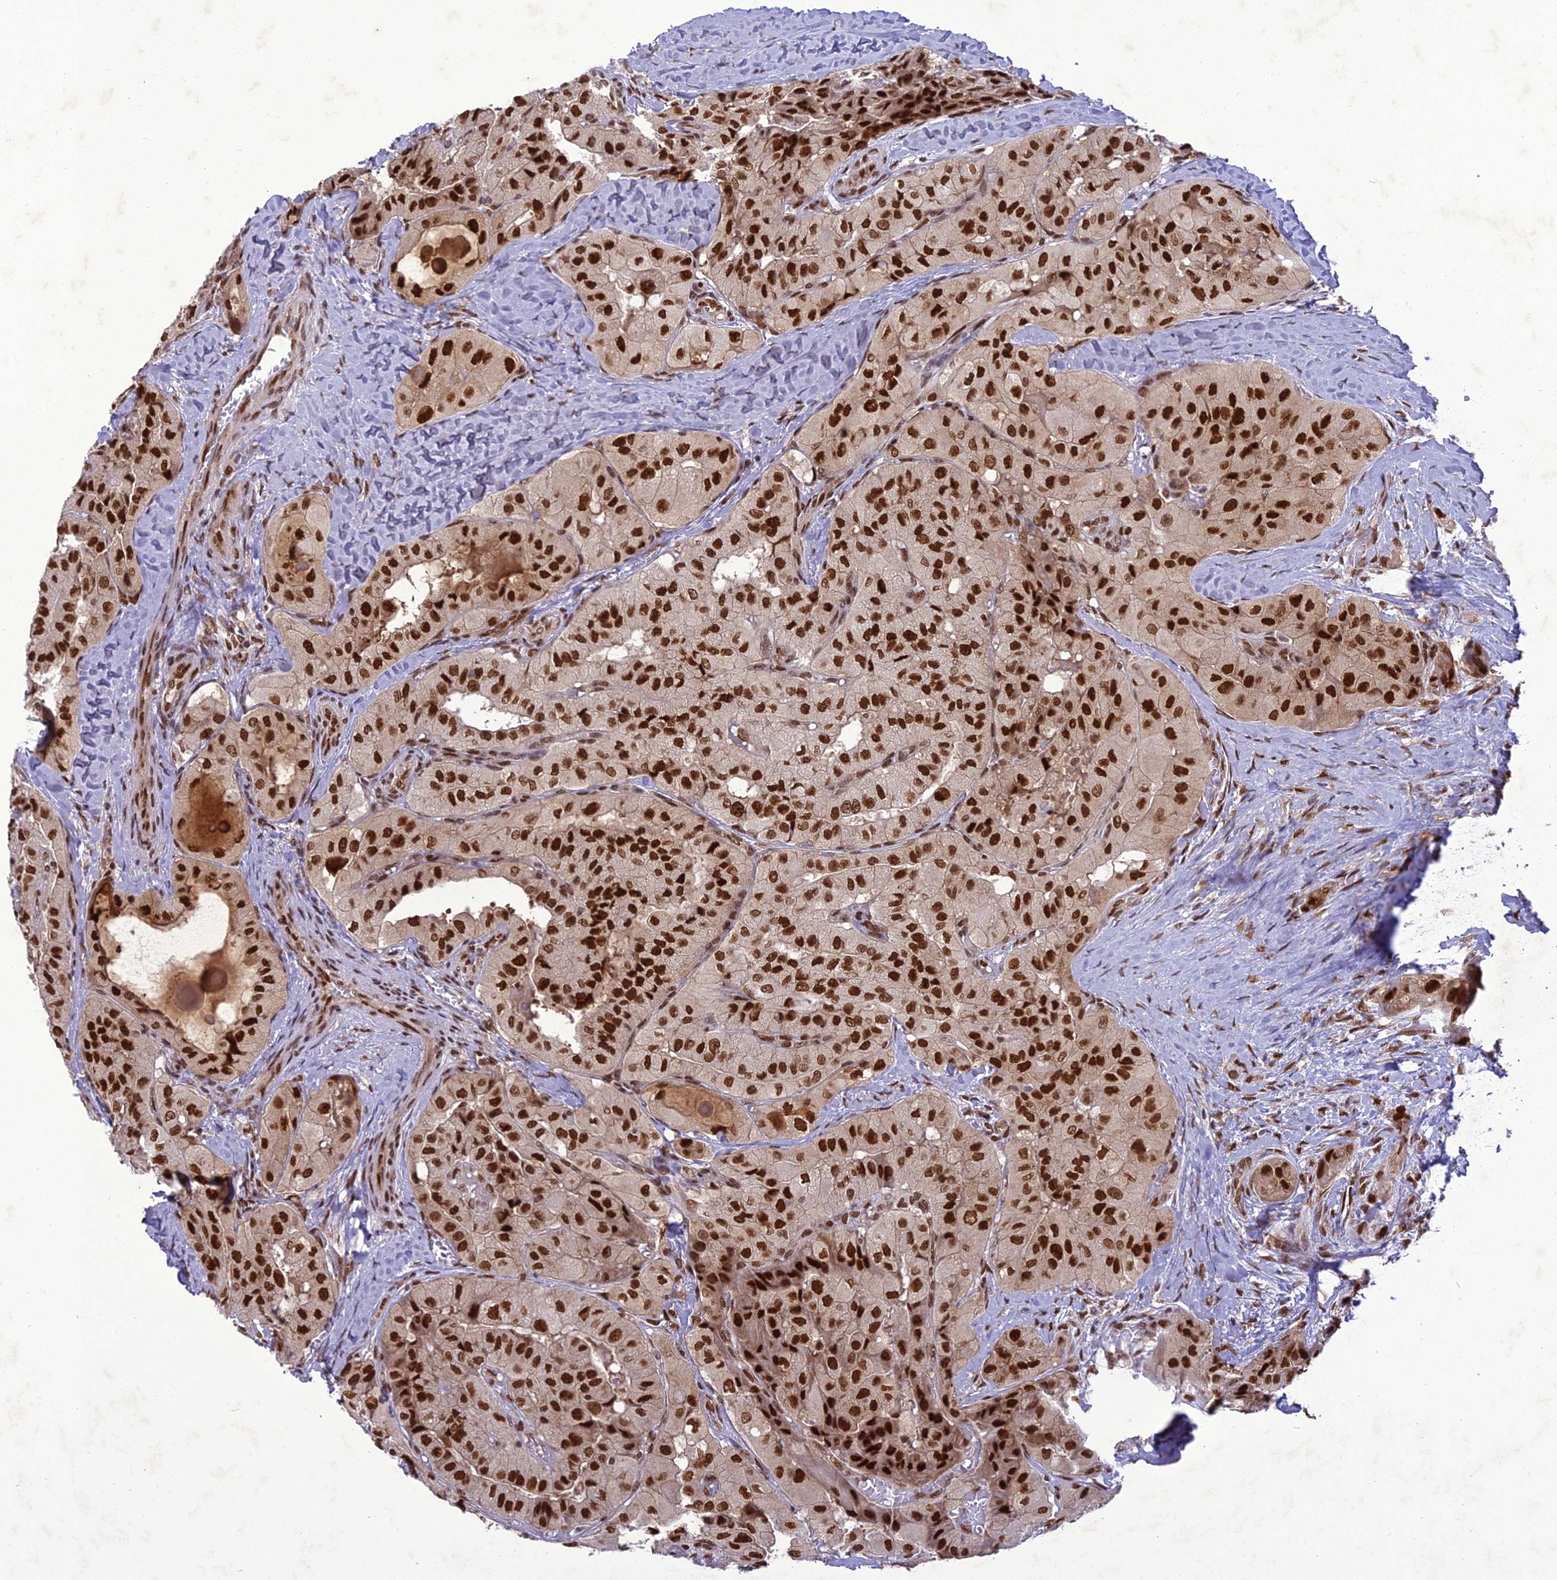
{"staining": {"intensity": "strong", "quantity": ">75%", "location": "nuclear"}, "tissue": "thyroid cancer", "cell_type": "Tumor cells", "image_type": "cancer", "snomed": [{"axis": "morphology", "description": "Normal tissue, NOS"}, {"axis": "morphology", "description": "Papillary adenocarcinoma, NOS"}, {"axis": "topography", "description": "Thyroid gland"}], "caption": "High-power microscopy captured an immunohistochemistry (IHC) micrograph of thyroid cancer, revealing strong nuclear staining in approximately >75% of tumor cells.", "gene": "DDX1", "patient": {"sex": "female", "age": 59}}